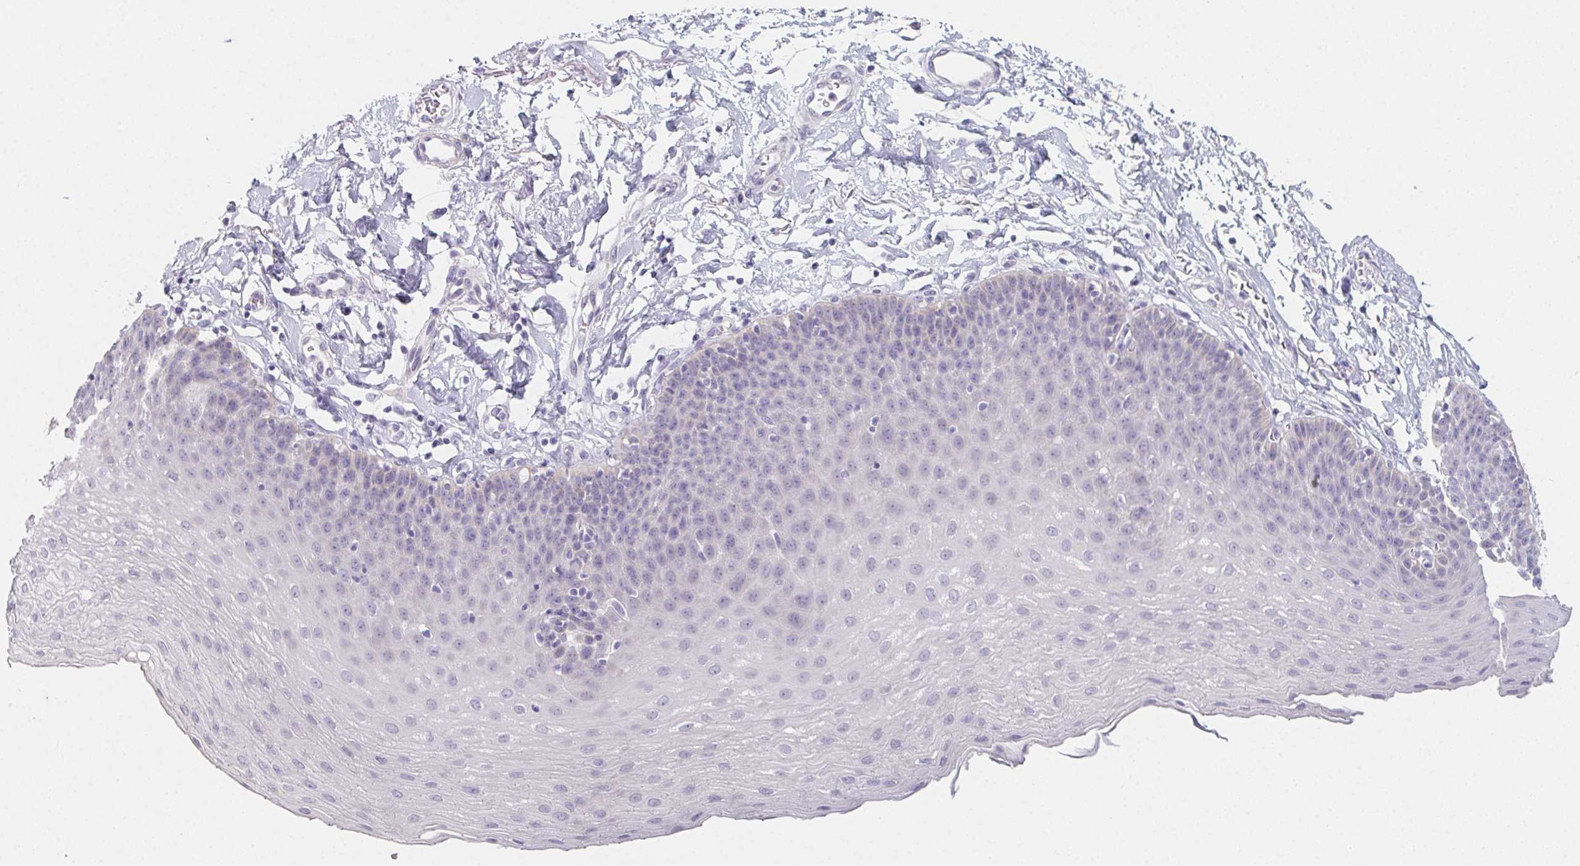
{"staining": {"intensity": "negative", "quantity": "none", "location": "none"}, "tissue": "esophagus", "cell_type": "Squamous epithelial cells", "image_type": "normal", "snomed": [{"axis": "morphology", "description": "Normal tissue, NOS"}, {"axis": "topography", "description": "Esophagus"}], "caption": "Immunohistochemical staining of normal esophagus reveals no significant positivity in squamous epithelial cells. (Stains: DAB (3,3'-diaminobenzidine) IHC with hematoxylin counter stain, Microscopy: brightfield microscopy at high magnification).", "gene": "GLIPR1L1", "patient": {"sex": "female", "age": 81}}